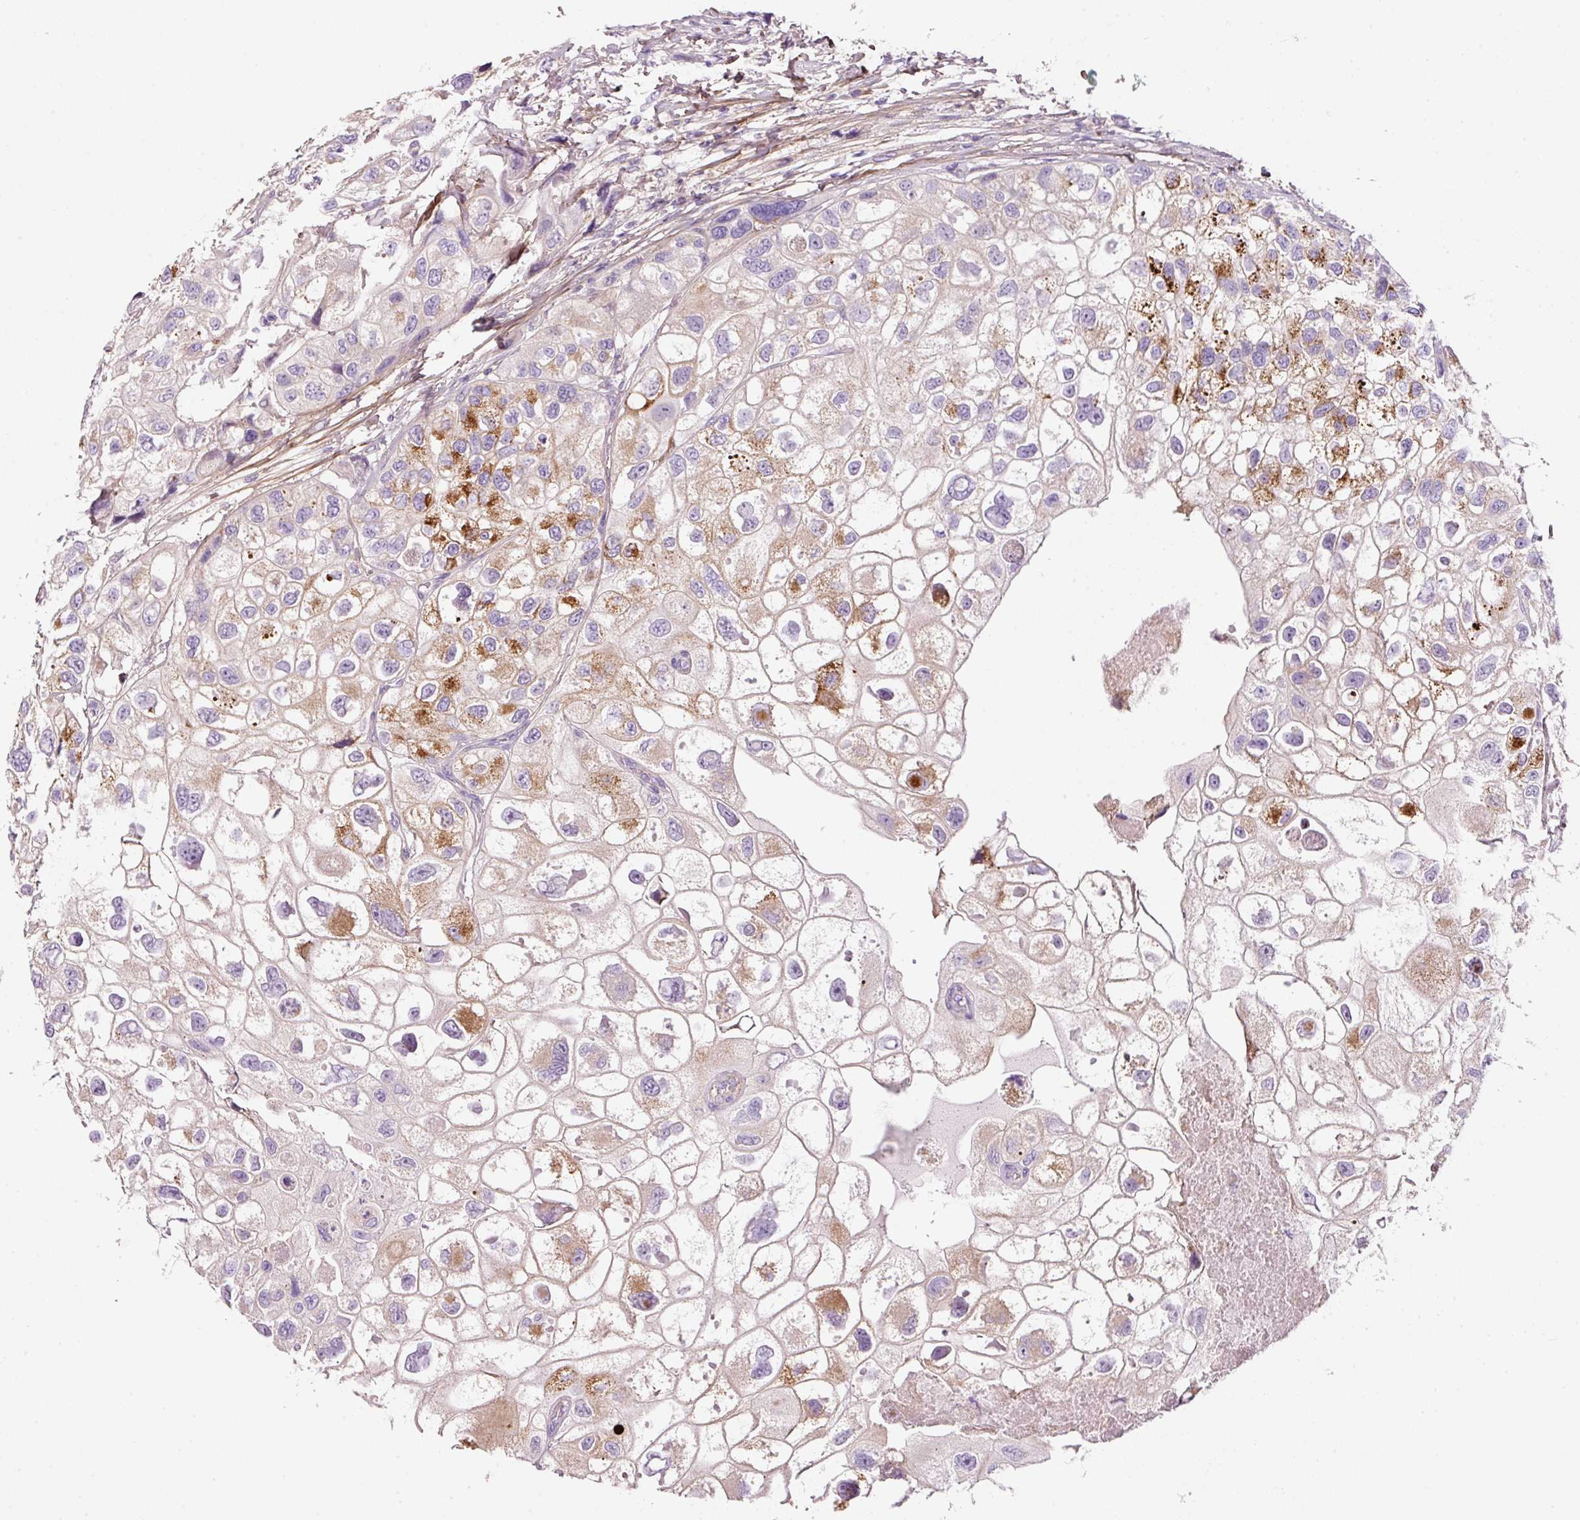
{"staining": {"intensity": "strong", "quantity": "<25%", "location": "cytoplasmic/membranous"}, "tissue": "urothelial cancer", "cell_type": "Tumor cells", "image_type": "cancer", "snomed": [{"axis": "morphology", "description": "Urothelial carcinoma, High grade"}, {"axis": "topography", "description": "Urinary bladder"}], "caption": "Urothelial carcinoma (high-grade) stained with a protein marker exhibits strong staining in tumor cells.", "gene": "SOS2", "patient": {"sex": "female", "age": 64}}